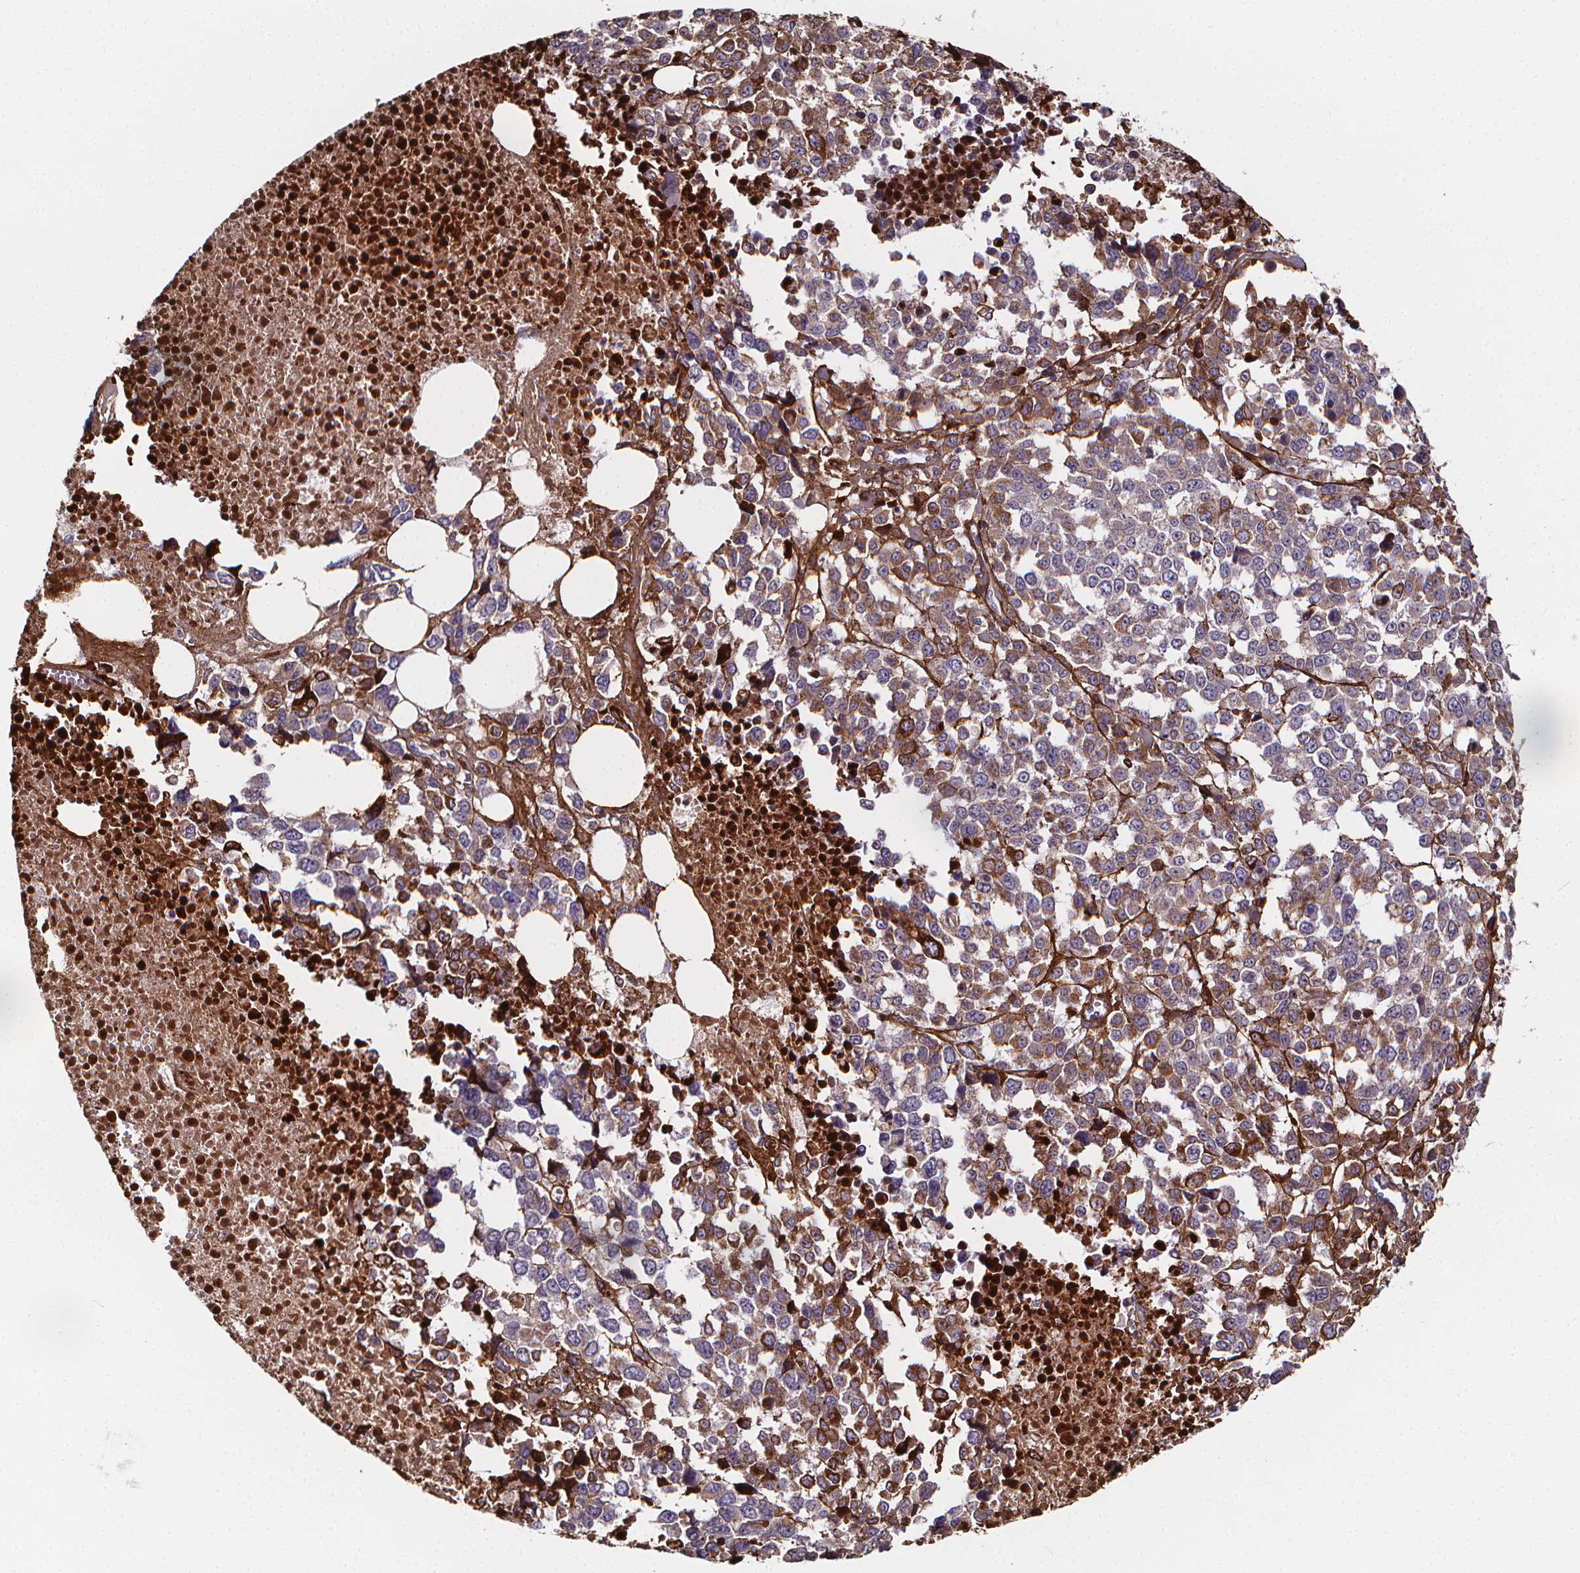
{"staining": {"intensity": "negative", "quantity": "none", "location": "none"}, "tissue": "melanoma", "cell_type": "Tumor cells", "image_type": "cancer", "snomed": [{"axis": "morphology", "description": "Malignant melanoma, Metastatic site"}, {"axis": "topography", "description": "Skin"}], "caption": "Immunohistochemistry (IHC) micrograph of human melanoma stained for a protein (brown), which shows no staining in tumor cells.", "gene": "AEBP1", "patient": {"sex": "male", "age": 84}}